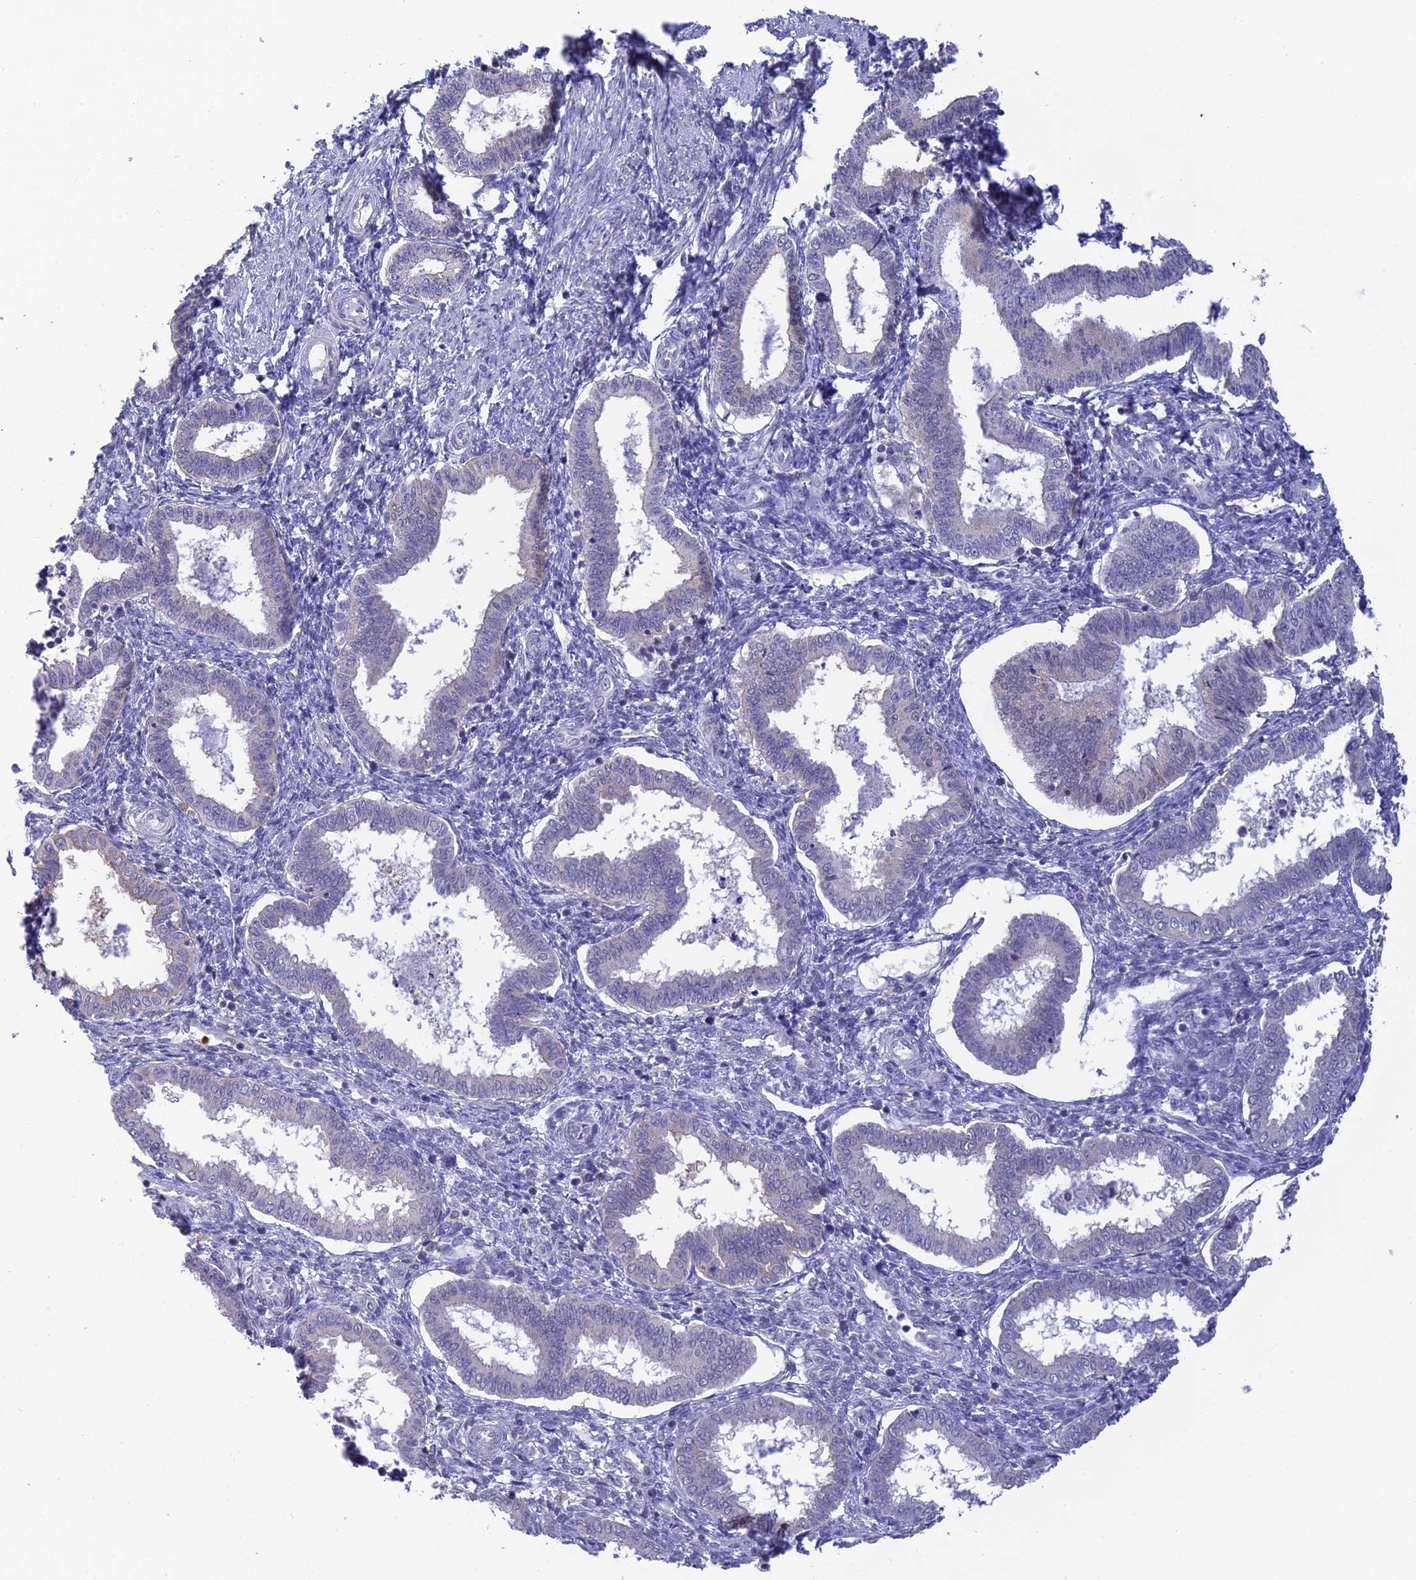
{"staining": {"intensity": "negative", "quantity": "none", "location": "none"}, "tissue": "endometrium", "cell_type": "Cells in endometrial stroma", "image_type": "normal", "snomed": [{"axis": "morphology", "description": "Normal tissue, NOS"}, {"axis": "topography", "description": "Endometrium"}], "caption": "Normal endometrium was stained to show a protein in brown. There is no significant staining in cells in endometrial stroma.", "gene": "KCTD14", "patient": {"sex": "female", "age": 24}}